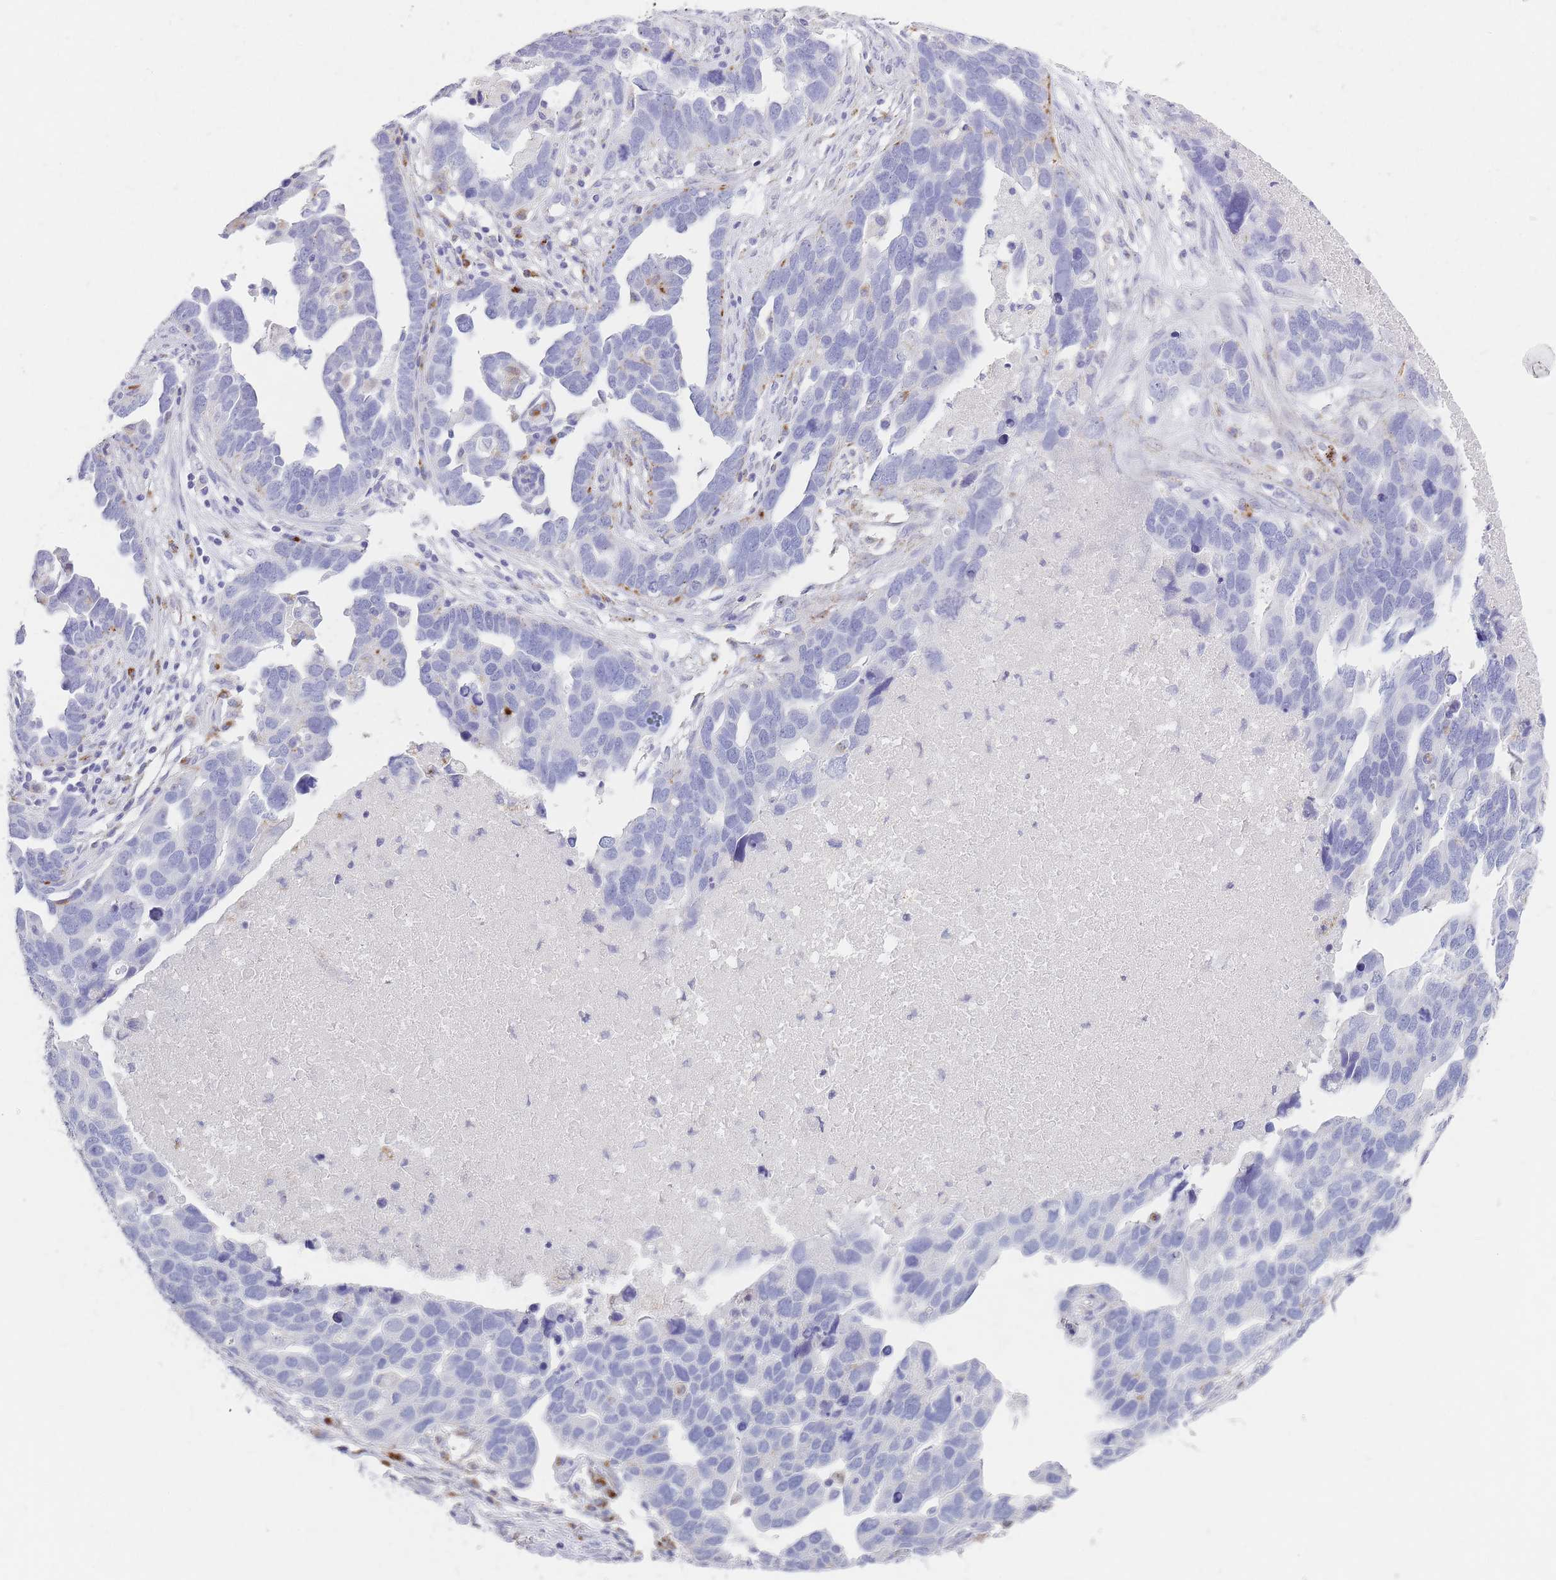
{"staining": {"intensity": "negative", "quantity": "none", "location": "none"}, "tissue": "ovarian cancer", "cell_type": "Tumor cells", "image_type": "cancer", "snomed": [{"axis": "morphology", "description": "Cystadenocarcinoma, serous, NOS"}, {"axis": "topography", "description": "Ovary"}], "caption": "Immunohistochemistry image of ovarian cancer stained for a protein (brown), which reveals no expression in tumor cells.", "gene": "RHO", "patient": {"sex": "female", "age": 54}}